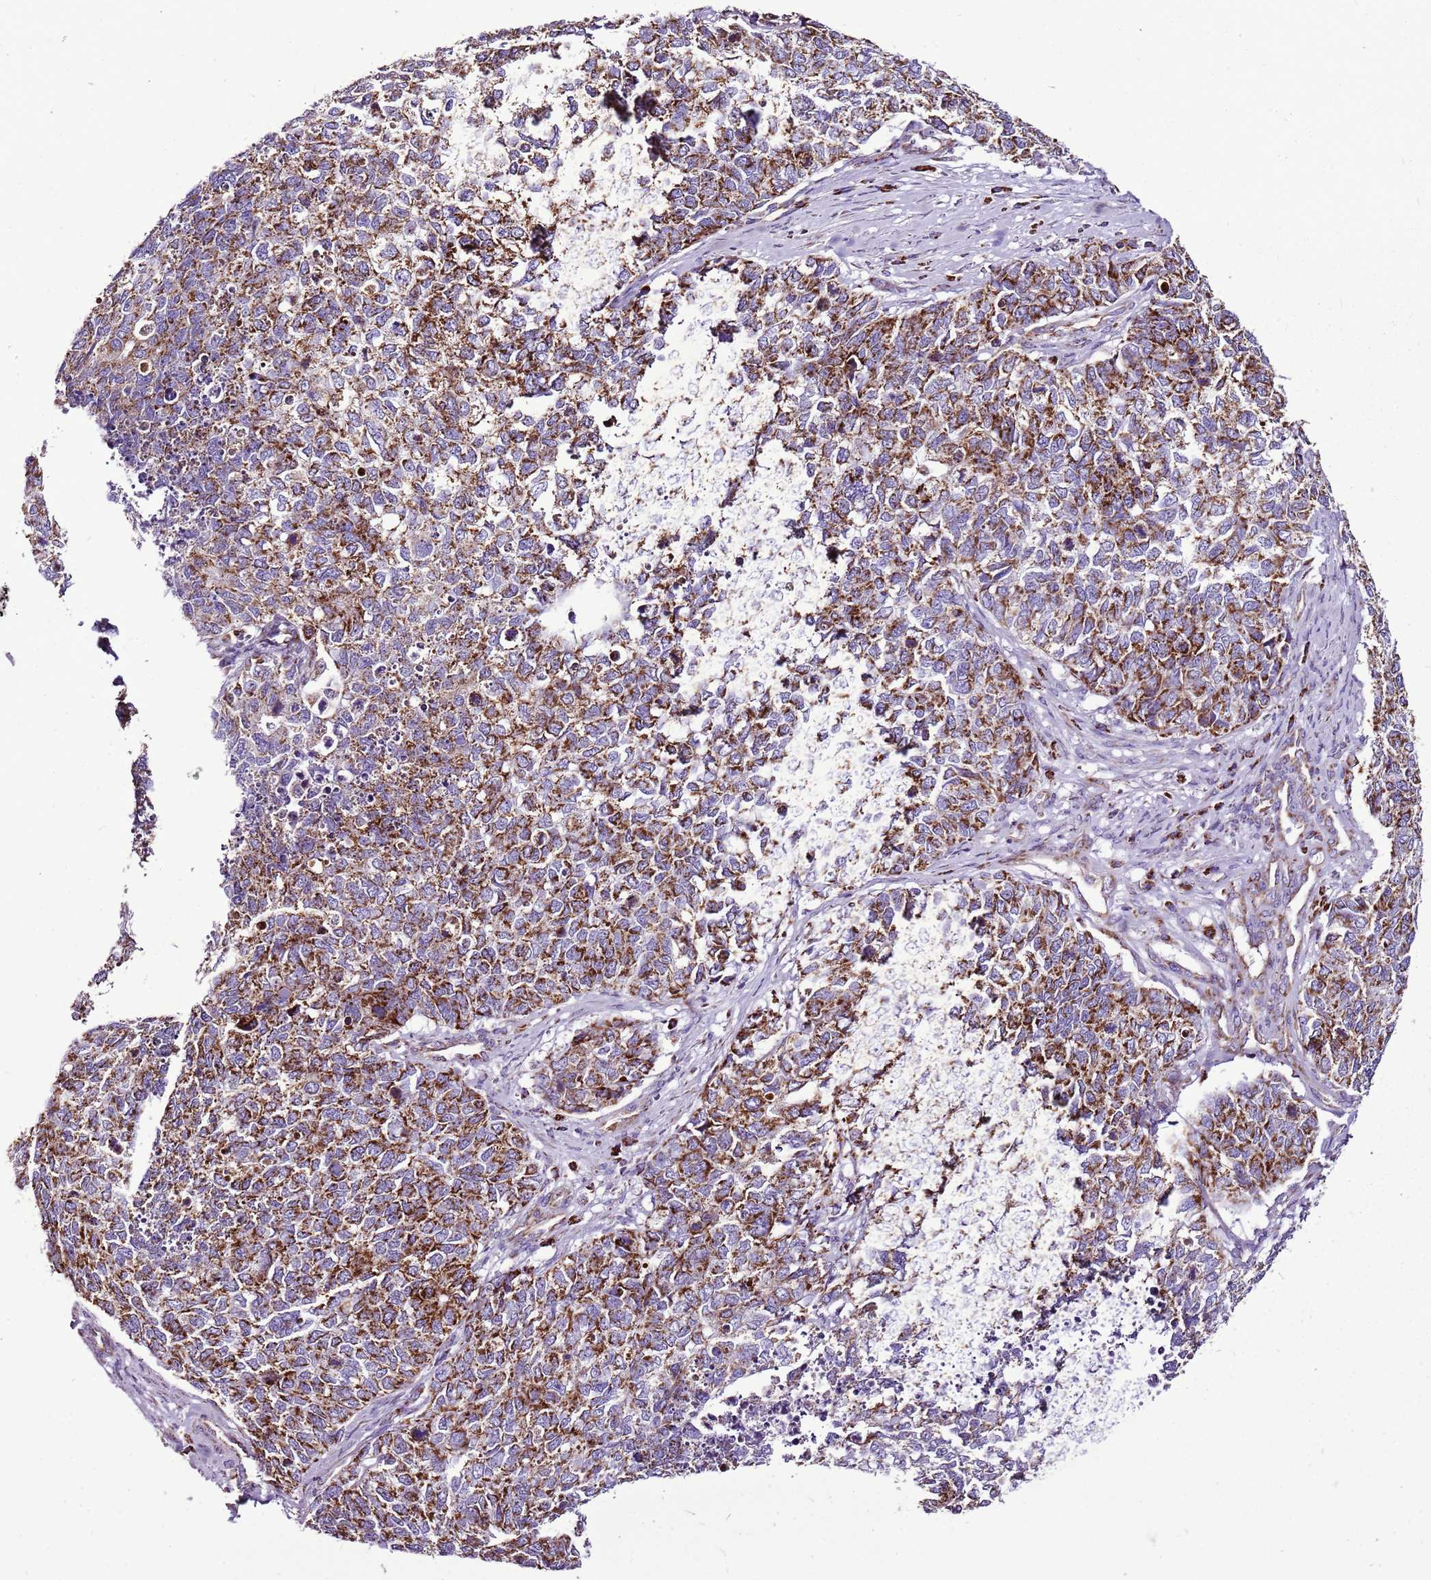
{"staining": {"intensity": "strong", "quantity": ">75%", "location": "cytoplasmic/membranous"}, "tissue": "cervical cancer", "cell_type": "Tumor cells", "image_type": "cancer", "snomed": [{"axis": "morphology", "description": "Squamous cell carcinoma, NOS"}, {"axis": "topography", "description": "Cervix"}], "caption": "IHC image of neoplastic tissue: cervical squamous cell carcinoma stained using IHC reveals high levels of strong protein expression localized specifically in the cytoplasmic/membranous of tumor cells, appearing as a cytoplasmic/membranous brown color.", "gene": "GCDH", "patient": {"sex": "female", "age": 63}}